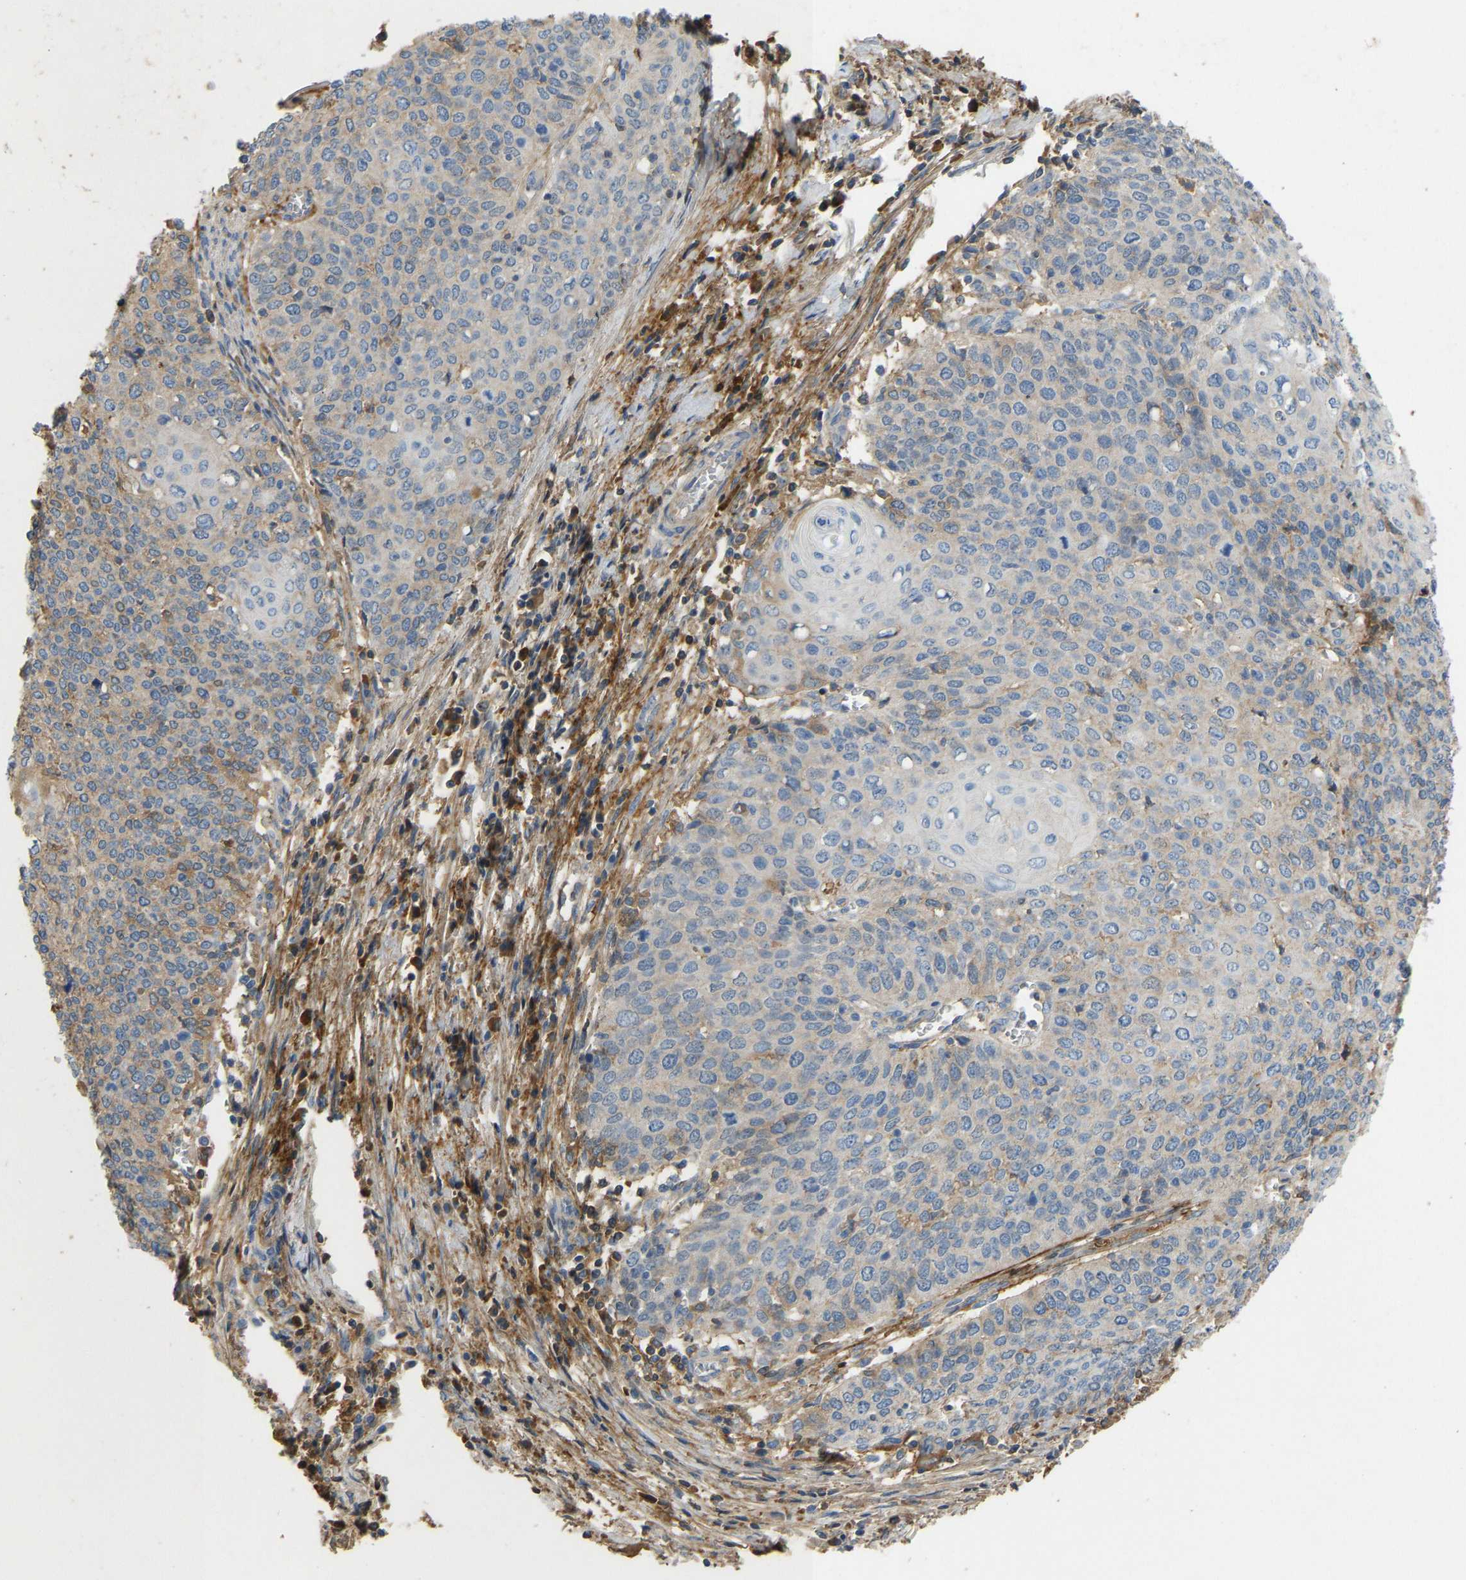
{"staining": {"intensity": "moderate", "quantity": "<25%", "location": "cytoplasmic/membranous"}, "tissue": "cervical cancer", "cell_type": "Tumor cells", "image_type": "cancer", "snomed": [{"axis": "morphology", "description": "Squamous cell carcinoma, NOS"}, {"axis": "topography", "description": "Cervix"}], "caption": "Brown immunohistochemical staining in human cervical cancer (squamous cell carcinoma) reveals moderate cytoplasmic/membranous expression in about <25% of tumor cells.", "gene": "STC1", "patient": {"sex": "female", "age": 39}}